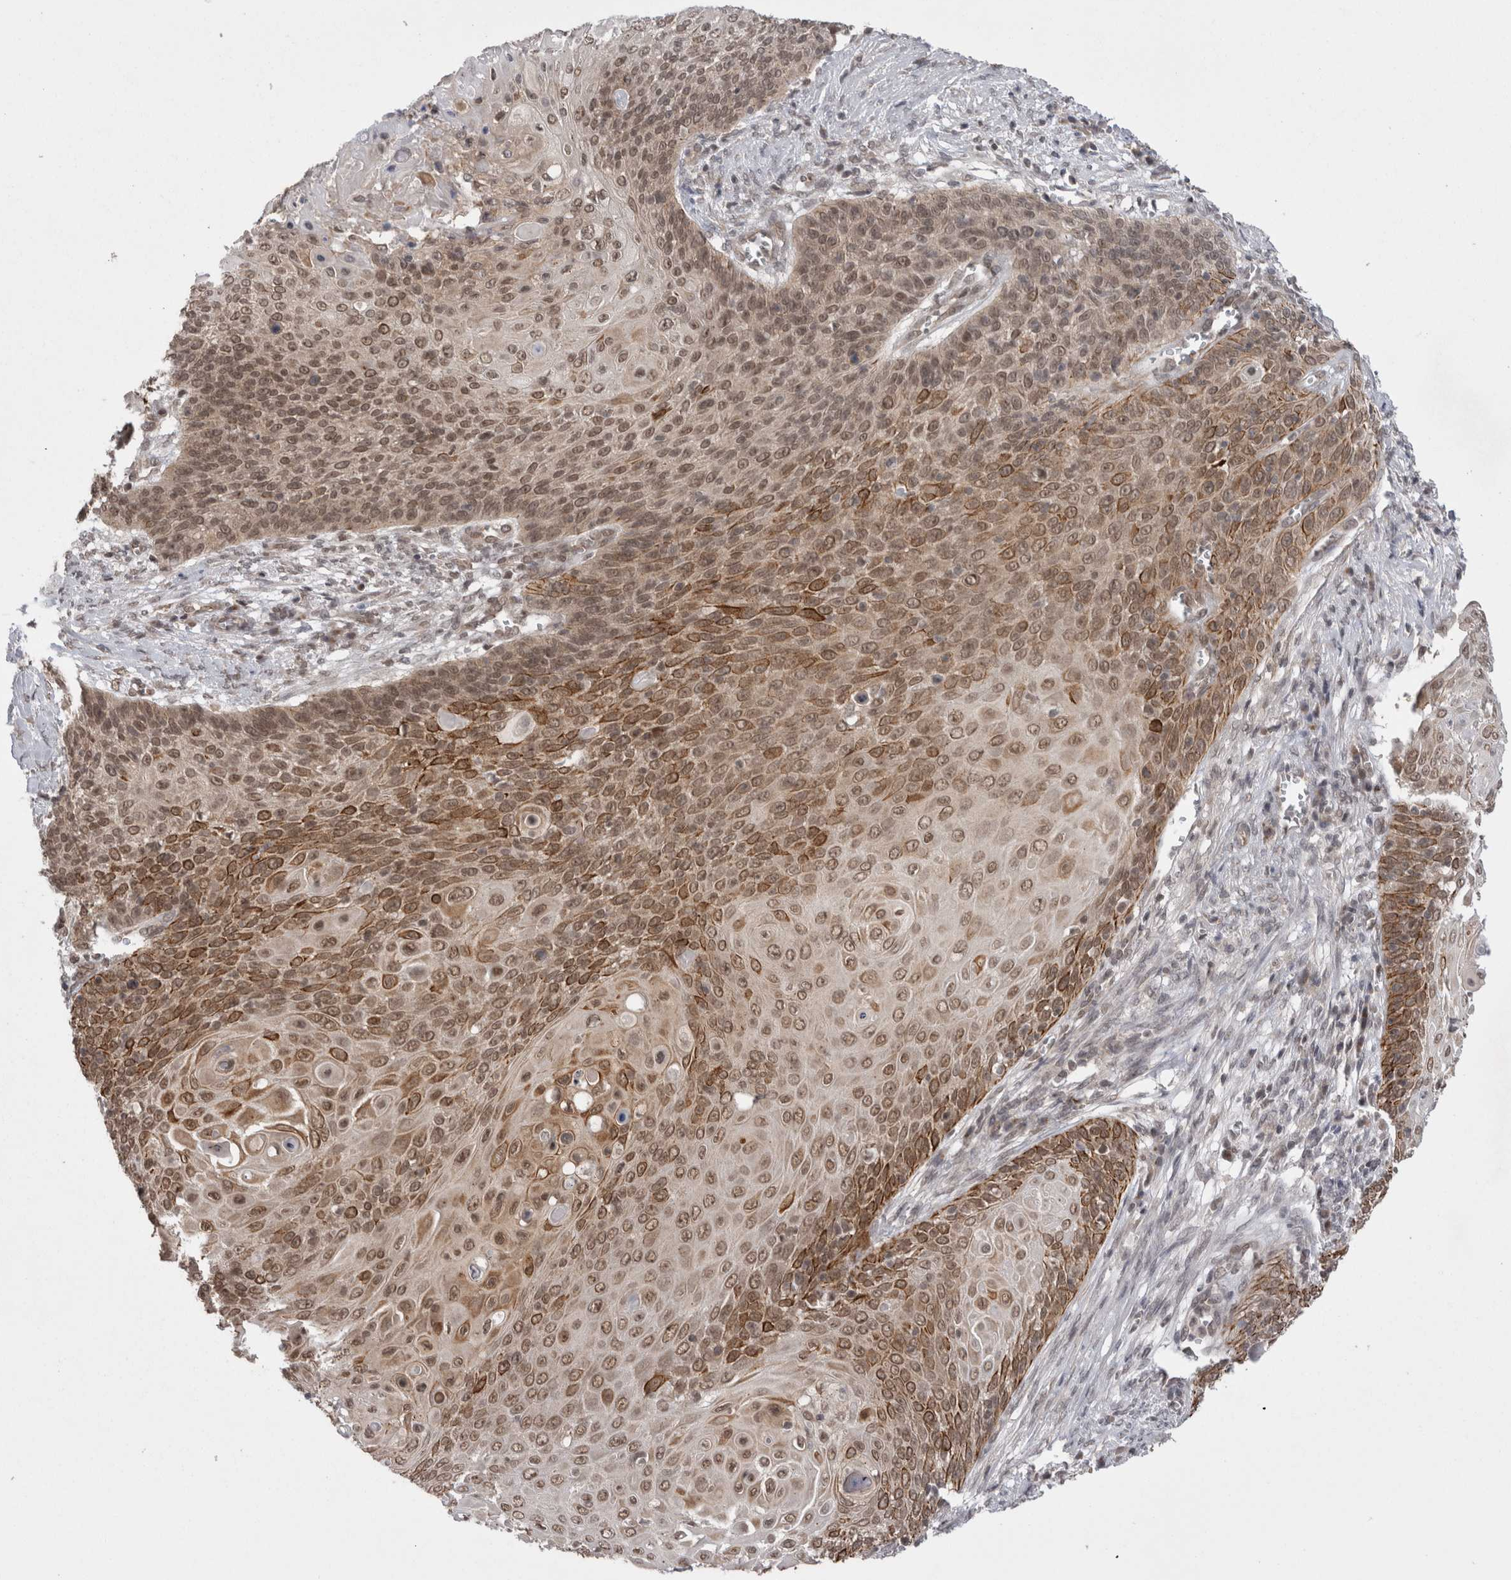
{"staining": {"intensity": "moderate", "quantity": ">75%", "location": "cytoplasmic/membranous,nuclear"}, "tissue": "cervical cancer", "cell_type": "Tumor cells", "image_type": "cancer", "snomed": [{"axis": "morphology", "description": "Squamous cell carcinoma, NOS"}, {"axis": "topography", "description": "Cervix"}], "caption": "Moderate cytoplasmic/membranous and nuclear expression is appreciated in about >75% of tumor cells in squamous cell carcinoma (cervical).", "gene": "ZNF341", "patient": {"sex": "female", "age": 39}}